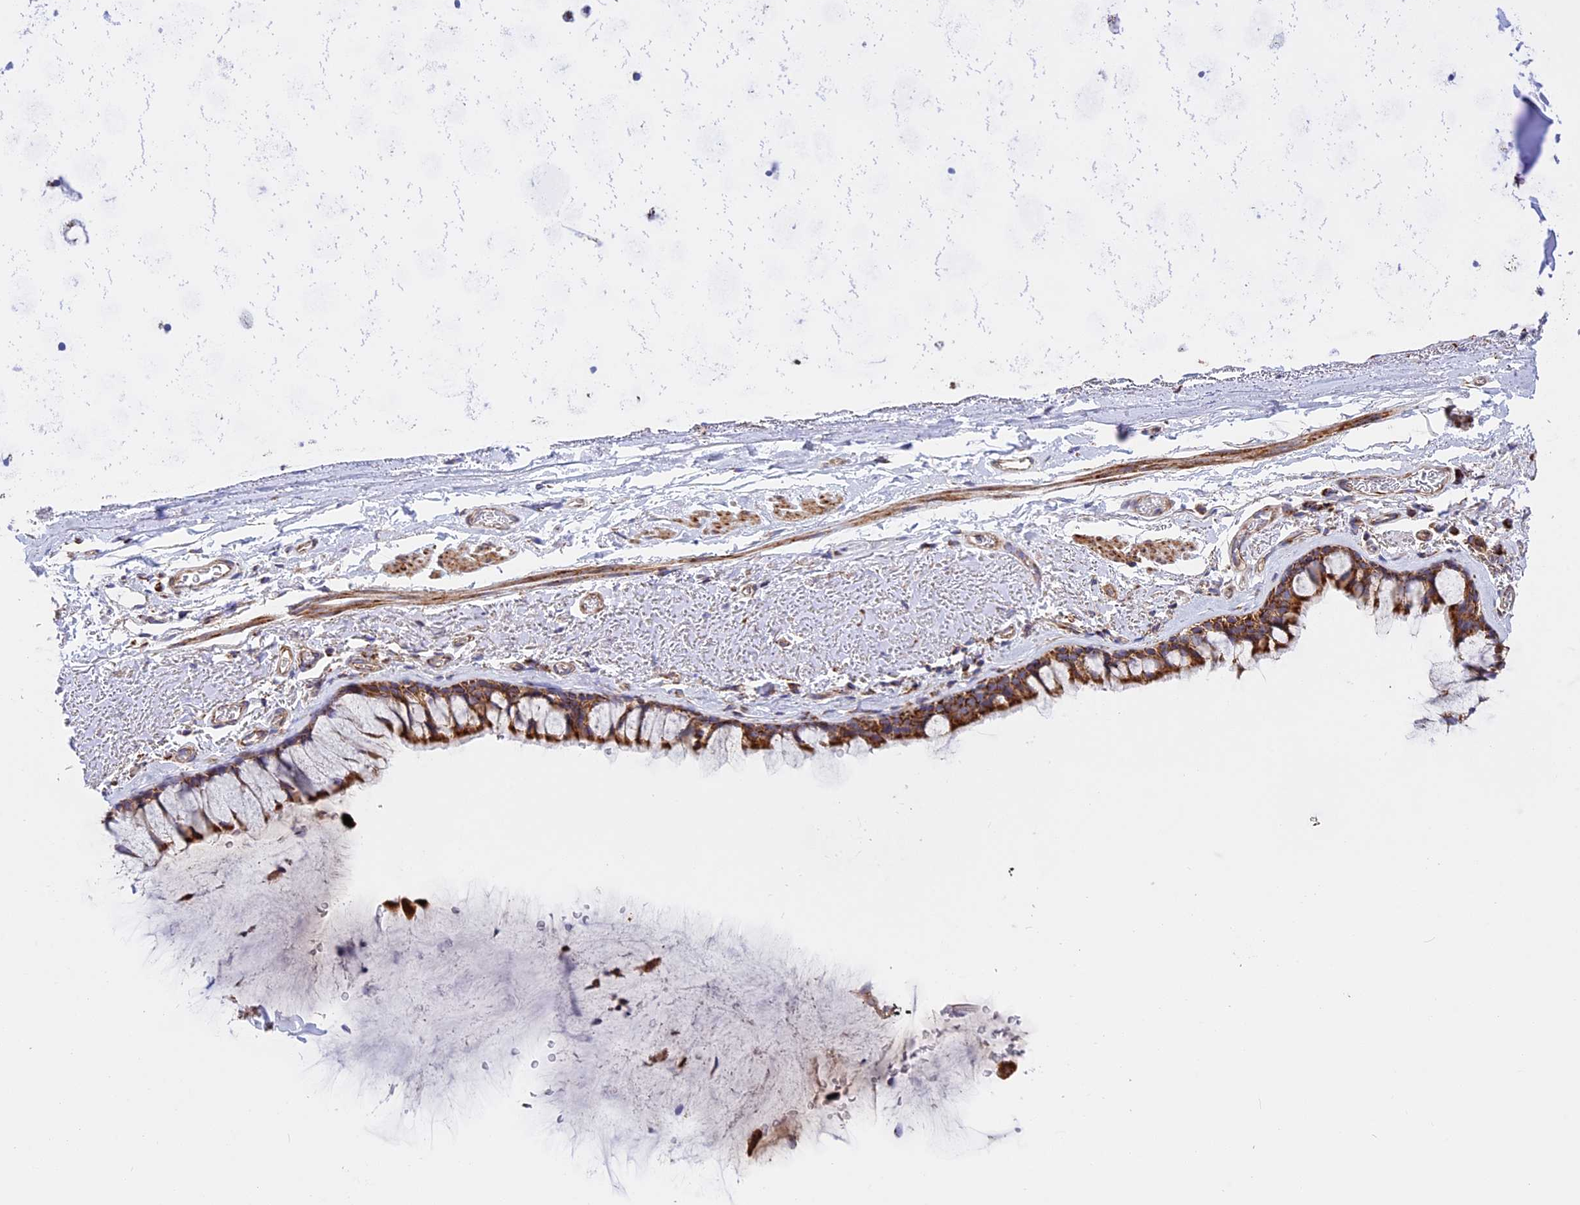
{"staining": {"intensity": "strong", "quantity": ">75%", "location": "cytoplasmic/membranous"}, "tissue": "bronchus", "cell_type": "Respiratory epithelial cells", "image_type": "normal", "snomed": [{"axis": "morphology", "description": "Normal tissue, NOS"}, {"axis": "topography", "description": "Bronchus"}], "caption": "Immunohistochemistry image of unremarkable bronchus: human bronchus stained using IHC shows high levels of strong protein expression localized specifically in the cytoplasmic/membranous of respiratory epithelial cells, appearing as a cytoplasmic/membranous brown color.", "gene": "UQCRB", "patient": {"sex": "male", "age": 65}}